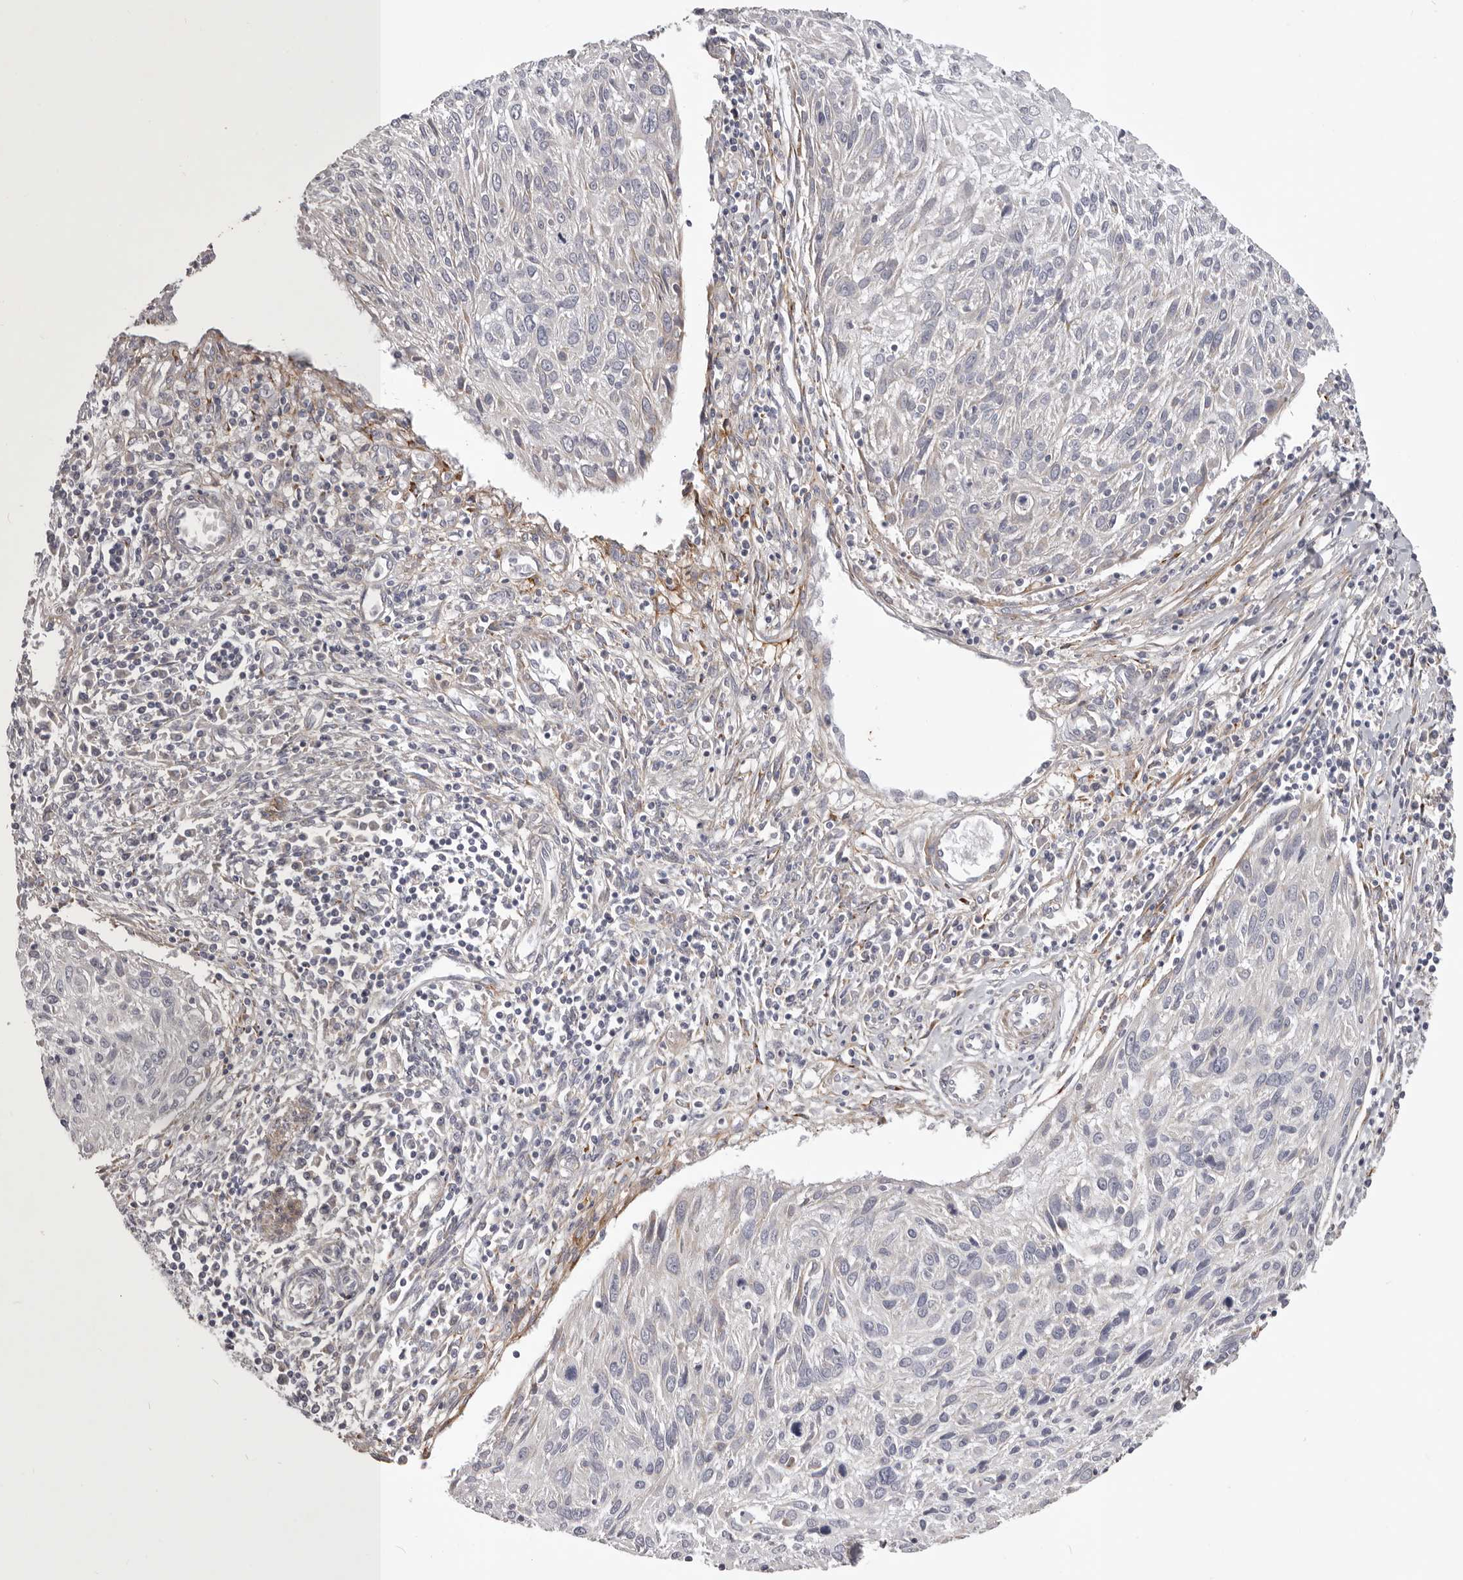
{"staining": {"intensity": "weak", "quantity": "<25%", "location": "cytoplasmic/membranous"}, "tissue": "cervical cancer", "cell_type": "Tumor cells", "image_type": "cancer", "snomed": [{"axis": "morphology", "description": "Squamous cell carcinoma, NOS"}, {"axis": "topography", "description": "Cervix"}], "caption": "This micrograph is of cervical cancer (squamous cell carcinoma) stained with immunohistochemistry to label a protein in brown with the nuclei are counter-stained blue. There is no positivity in tumor cells.", "gene": "MRPS10", "patient": {"sex": "female", "age": 51}}